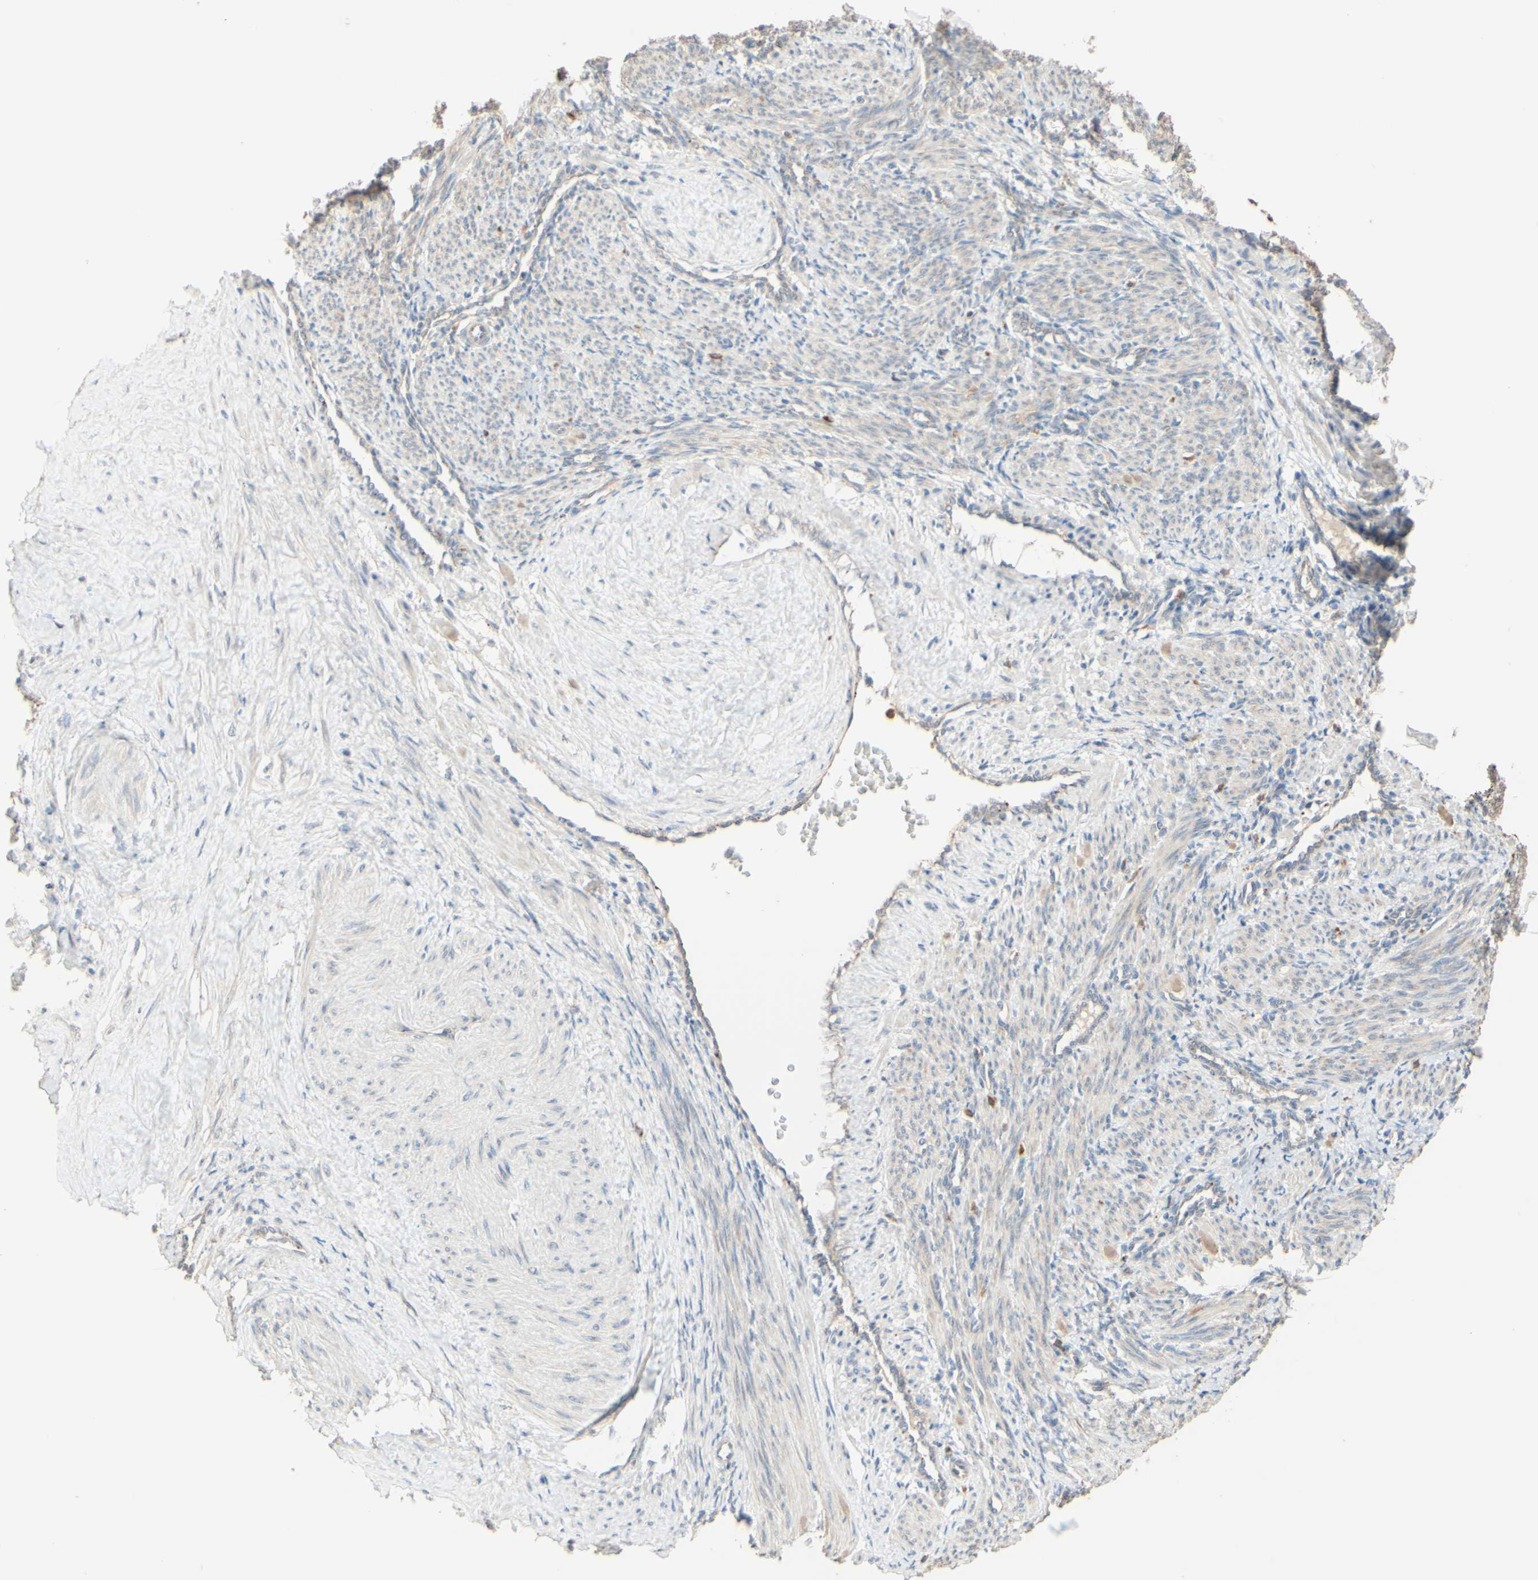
{"staining": {"intensity": "weak", "quantity": "<25%", "location": "cytoplasmic/membranous"}, "tissue": "smooth muscle", "cell_type": "Smooth muscle cells", "image_type": "normal", "snomed": [{"axis": "morphology", "description": "Normal tissue, NOS"}, {"axis": "topography", "description": "Endometrium"}], "caption": "This is an immunohistochemistry image of benign human smooth muscle. There is no staining in smooth muscle cells.", "gene": "SMIM19", "patient": {"sex": "female", "age": 33}}